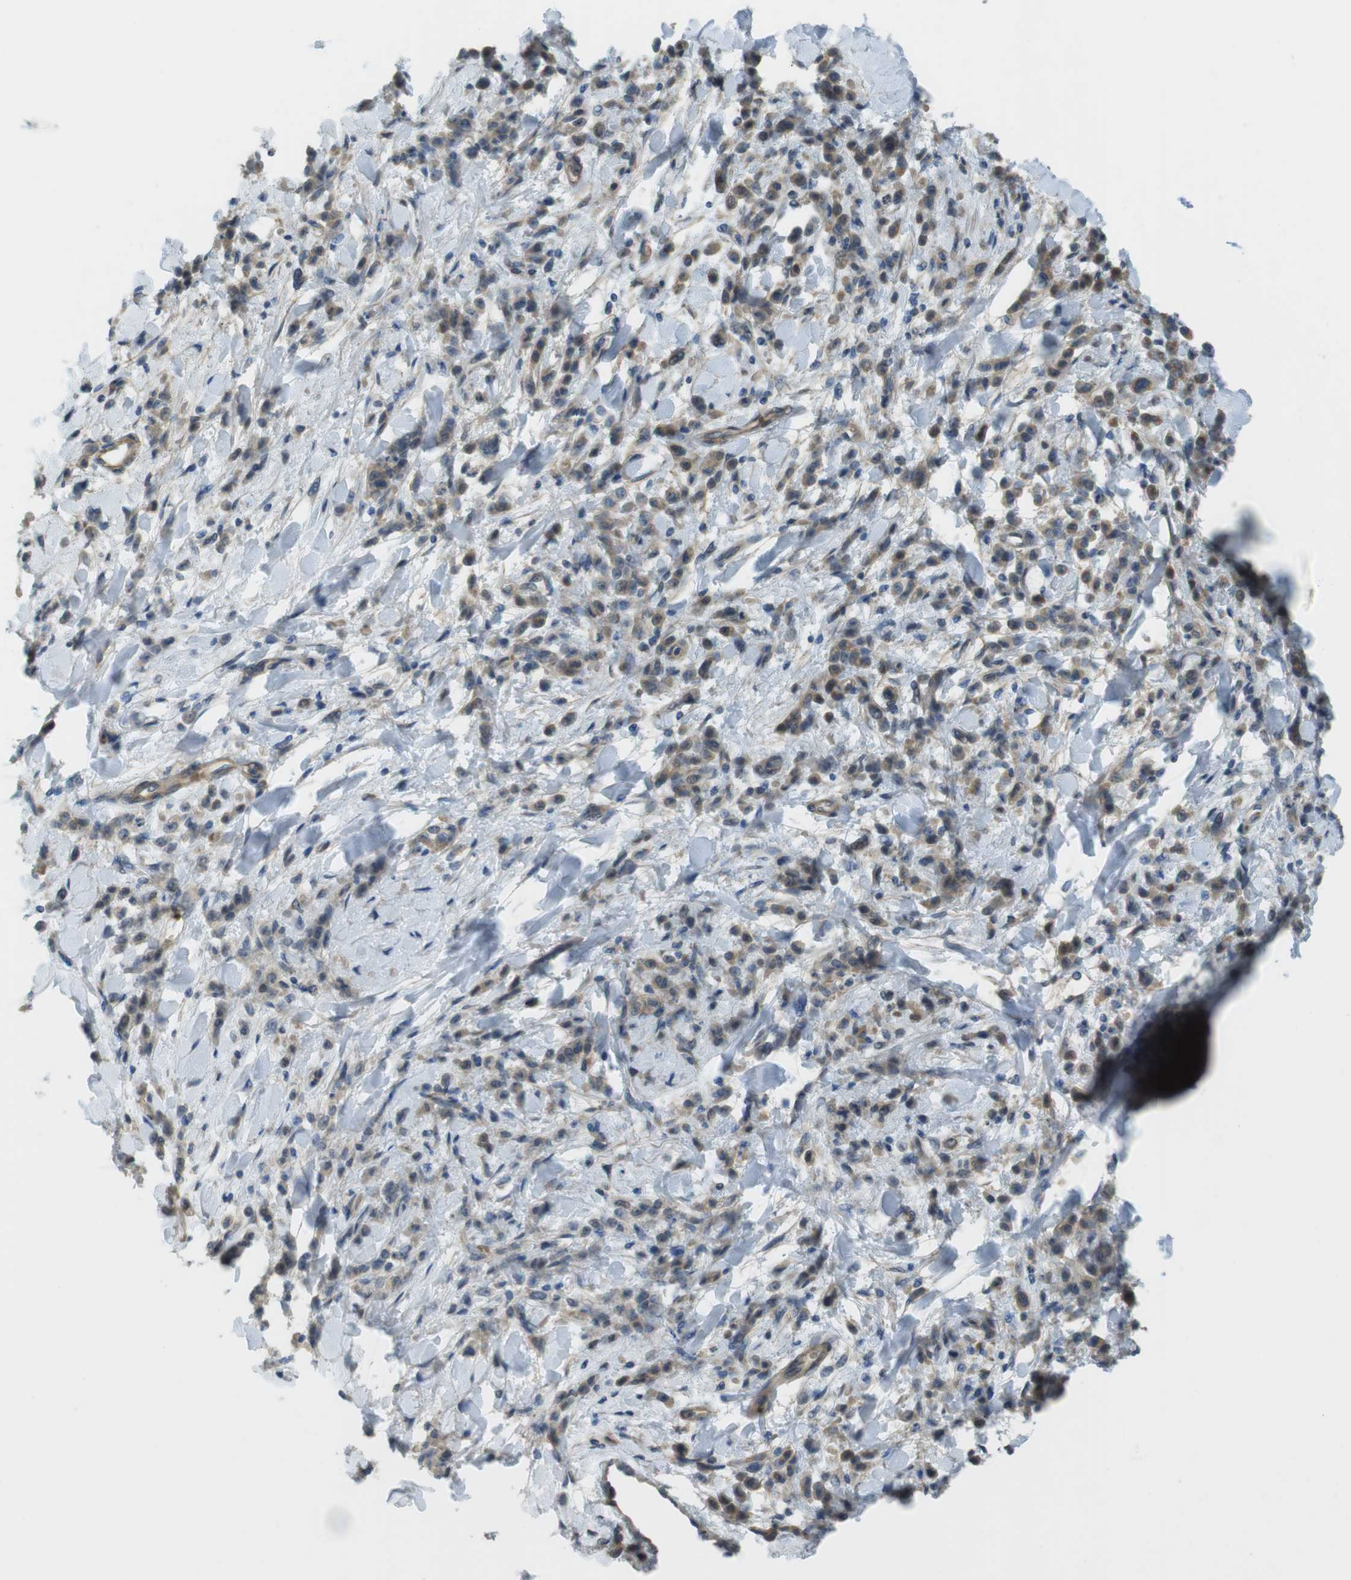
{"staining": {"intensity": "weak", "quantity": ">75%", "location": "cytoplasmic/membranous"}, "tissue": "stomach cancer", "cell_type": "Tumor cells", "image_type": "cancer", "snomed": [{"axis": "morphology", "description": "Normal tissue, NOS"}, {"axis": "morphology", "description": "Adenocarcinoma, NOS"}, {"axis": "topography", "description": "Stomach"}], "caption": "A brown stain shows weak cytoplasmic/membranous staining of a protein in stomach cancer (adenocarcinoma) tumor cells.", "gene": "ABHD15", "patient": {"sex": "male", "age": 82}}